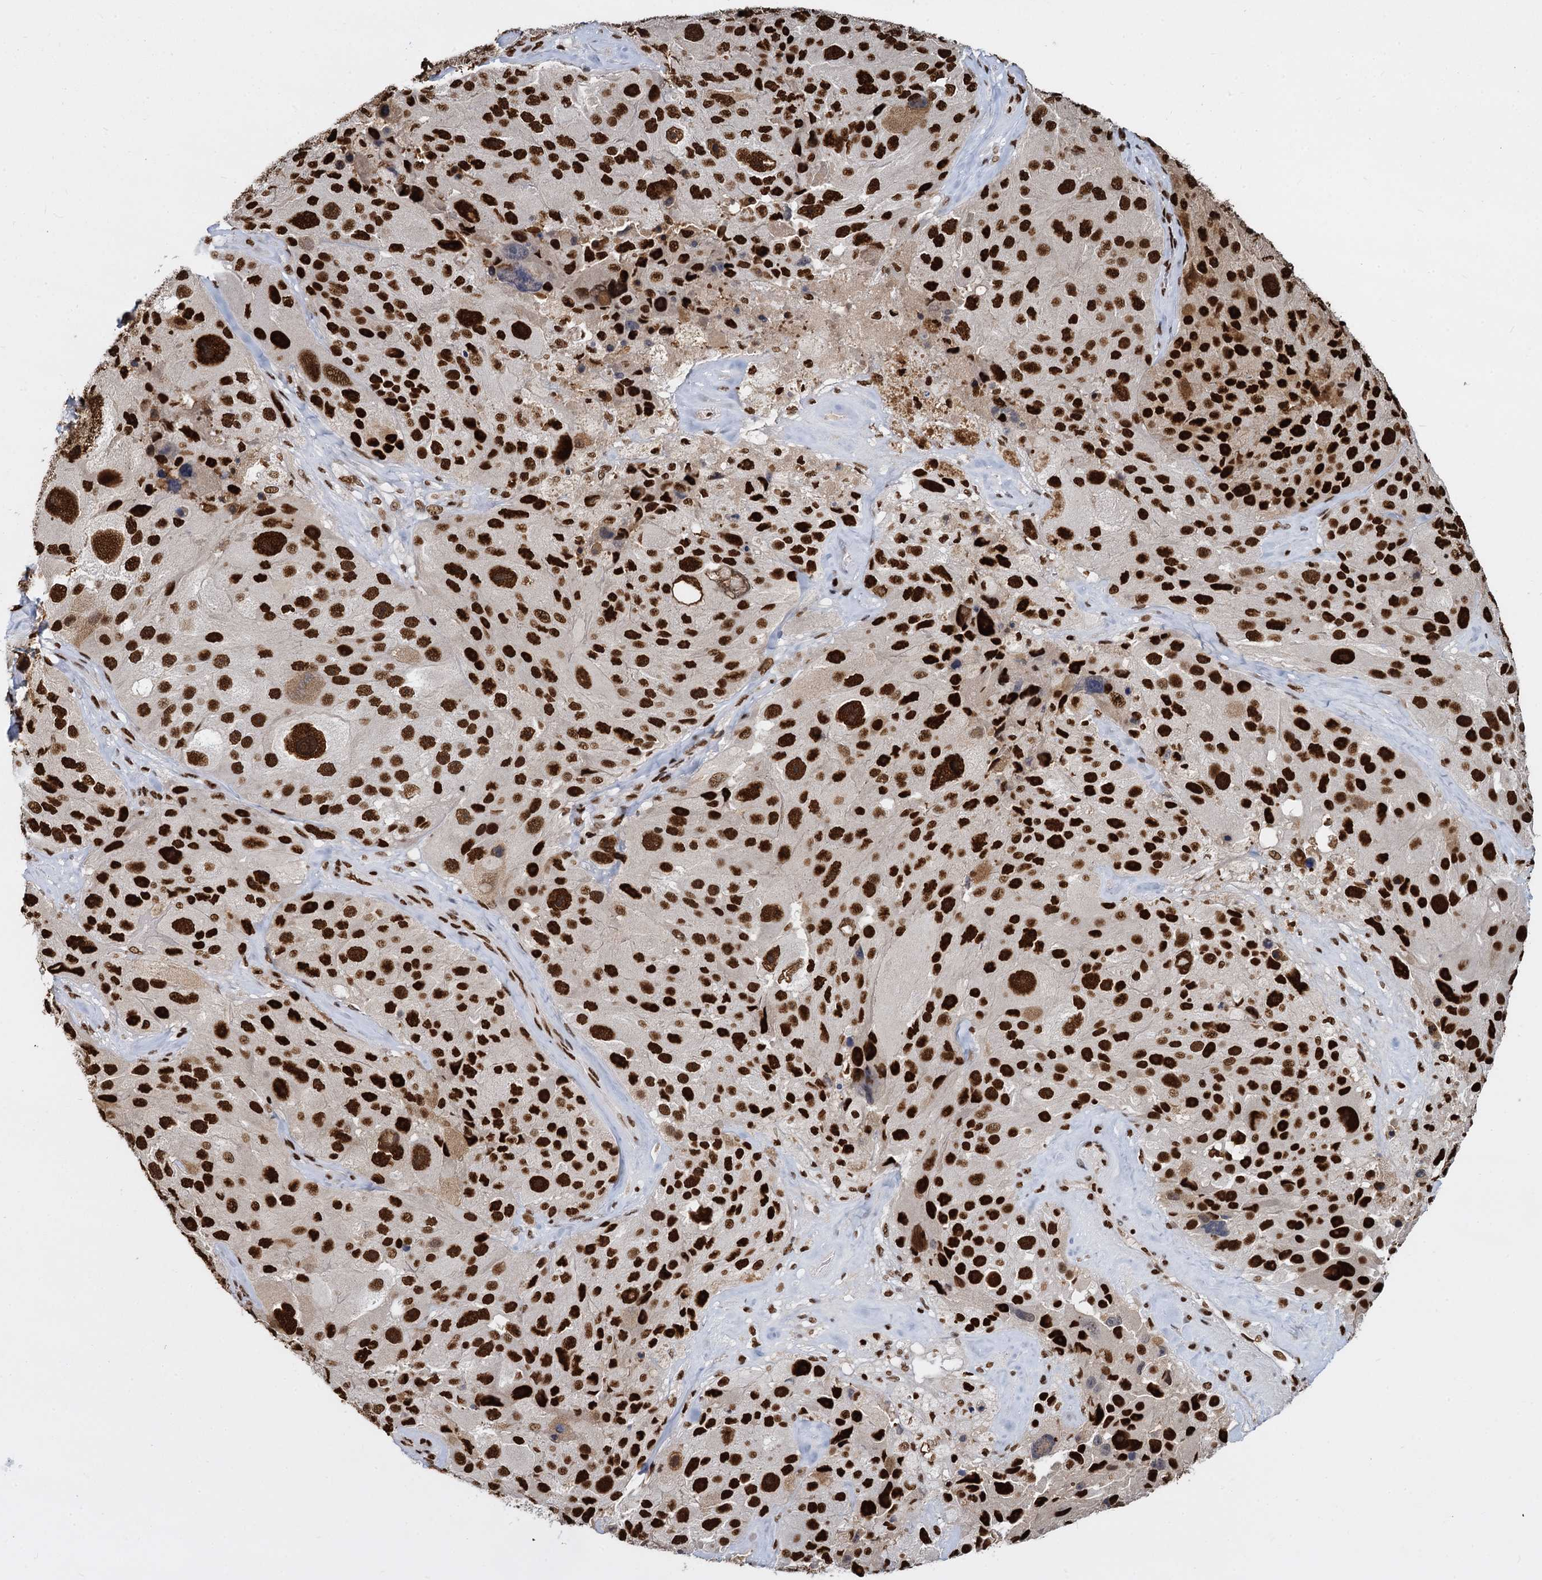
{"staining": {"intensity": "strong", "quantity": ">75%", "location": "nuclear"}, "tissue": "melanoma", "cell_type": "Tumor cells", "image_type": "cancer", "snomed": [{"axis": "morphology", "description": "Malignant melanoma, Metastatic site"}, {"axis": "topography", "description": "Lymph node"}], "caption": "Malignant melanoma (metastatic site) stained with a brown dye exhibits strong nuclear positive expression in approximately >75% of tumor cells.", "gene": "DCPS", "patient": {"sex": "male", "age": 62}}